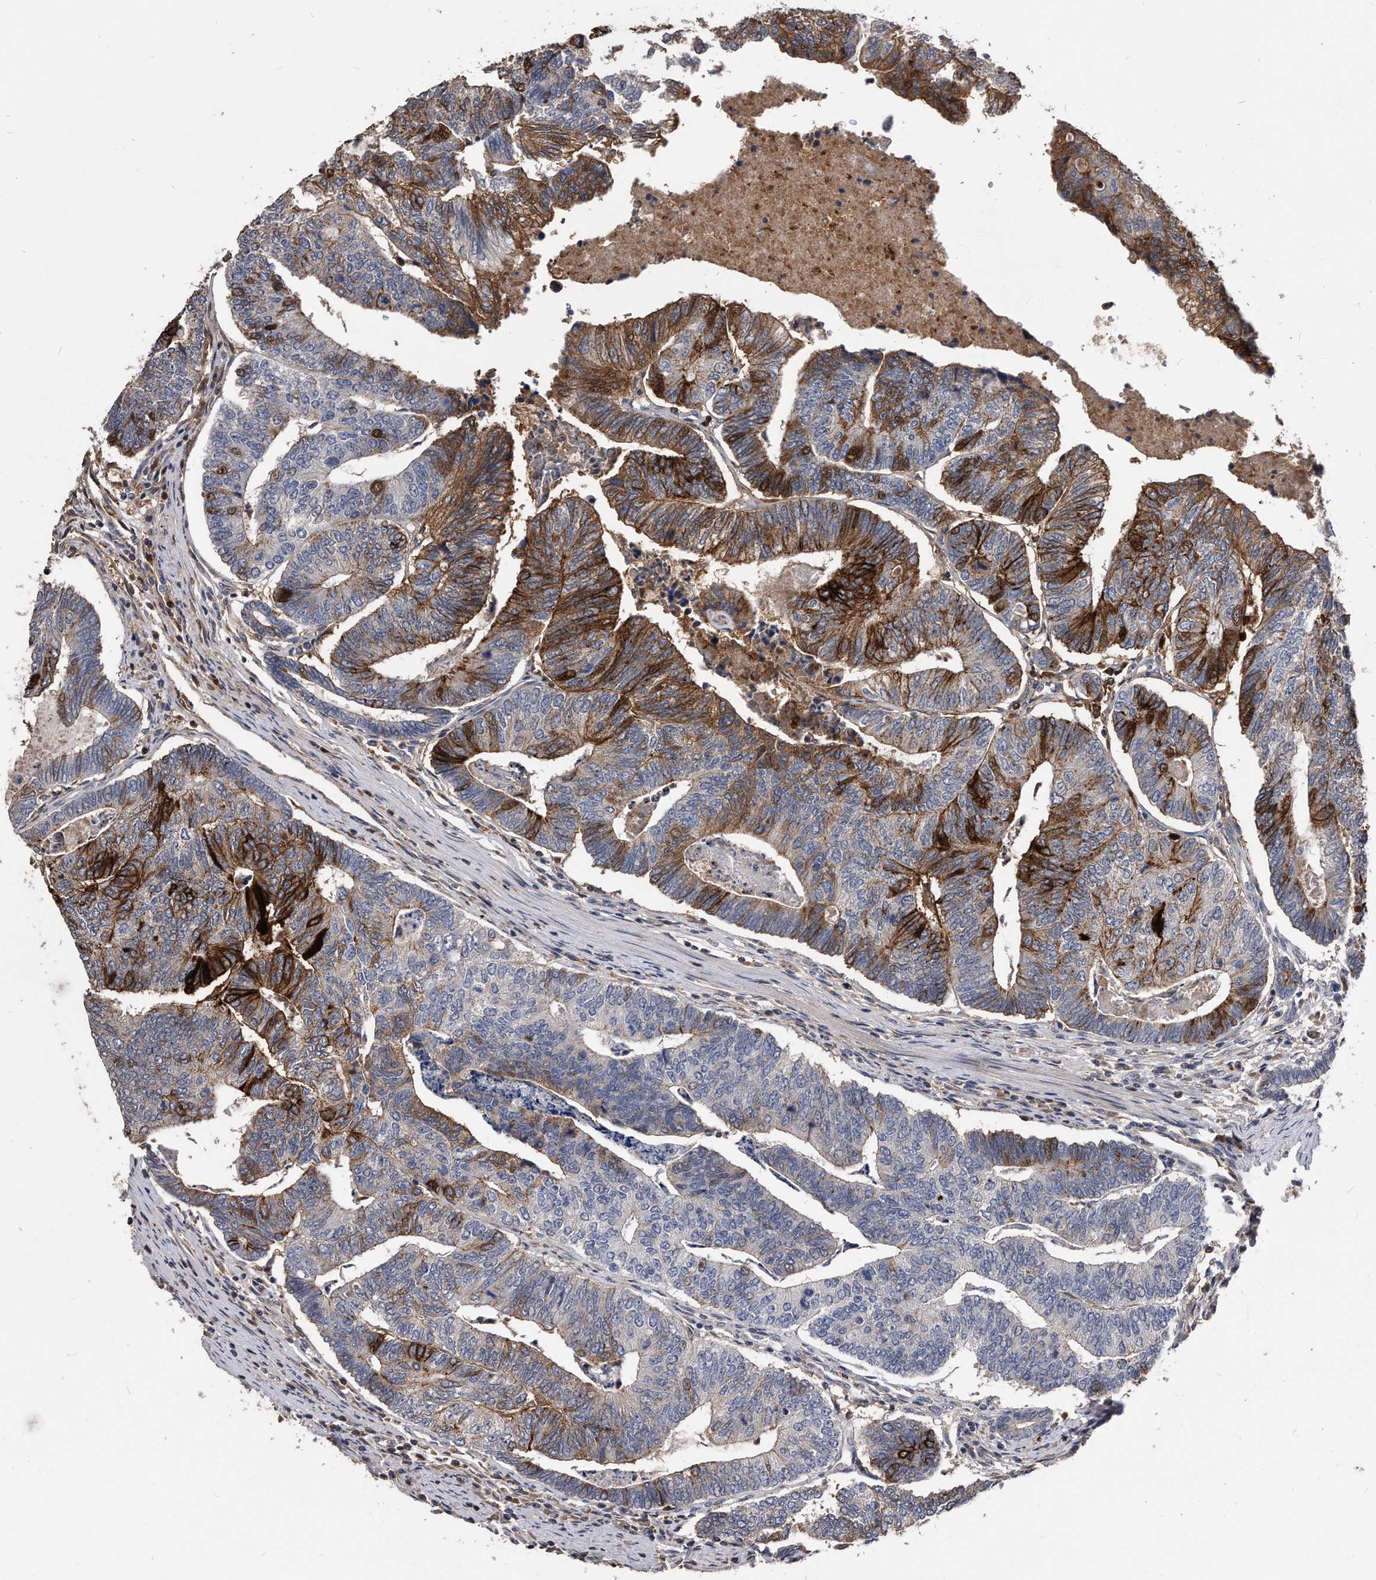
{"staining": {"intensity": "strong", "quantity": "25%-75%", "location": "cytoplasmic/membranous"}, "tissue": "colorectal cancer", "cell_type": "Tumor cells", "image_type": "cancer", "snomed": [{"axis": "morphology", "description": "Adenocarcinoma, NOS"}, {"axis": "topography", "description": "Colon"}], "caption": "A high amount of strong cytoplasmic/membranous positivity is identified in approximately 25%-75% of tumor cells in colorectal adenocarcinoma tissue. (IHC, brightfield microscopy, high magnification).", "gene": "IL20RA", "patient": {"sex": "female", "age": 67}}